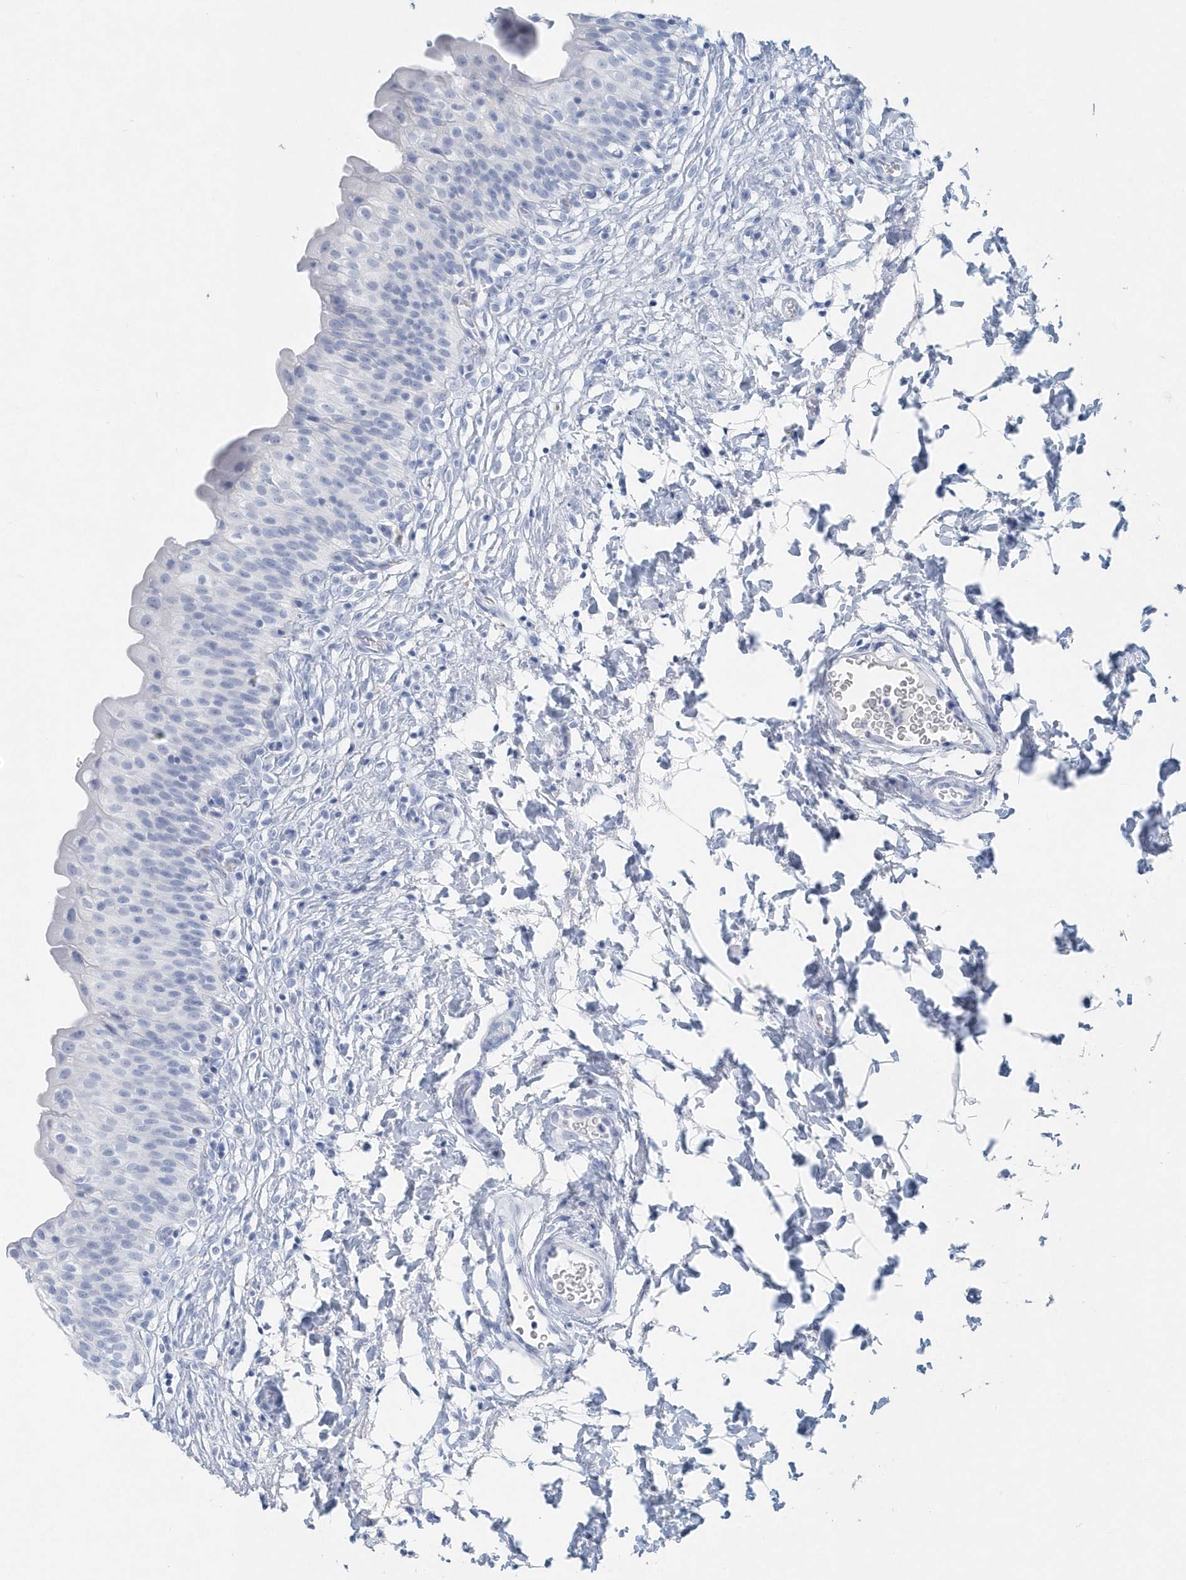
{"staining": {"intensity": "negative", "quantity": "none", "location": "none"}, "tissue": "urinary bladder", "cell_type": "Urothelial cells", "image_type": "normal", "snomed": [{"axis": "morphology", "description": "Normal tissue, NOS"}, {"axis": "topography", "description": "Urinary bladder"}], "caption": "The micrograph shows no staining of urothelial cells in benign urinary bladder.", "gene": "PTPRO", "patient": {"sex": "male", "age": 55}}